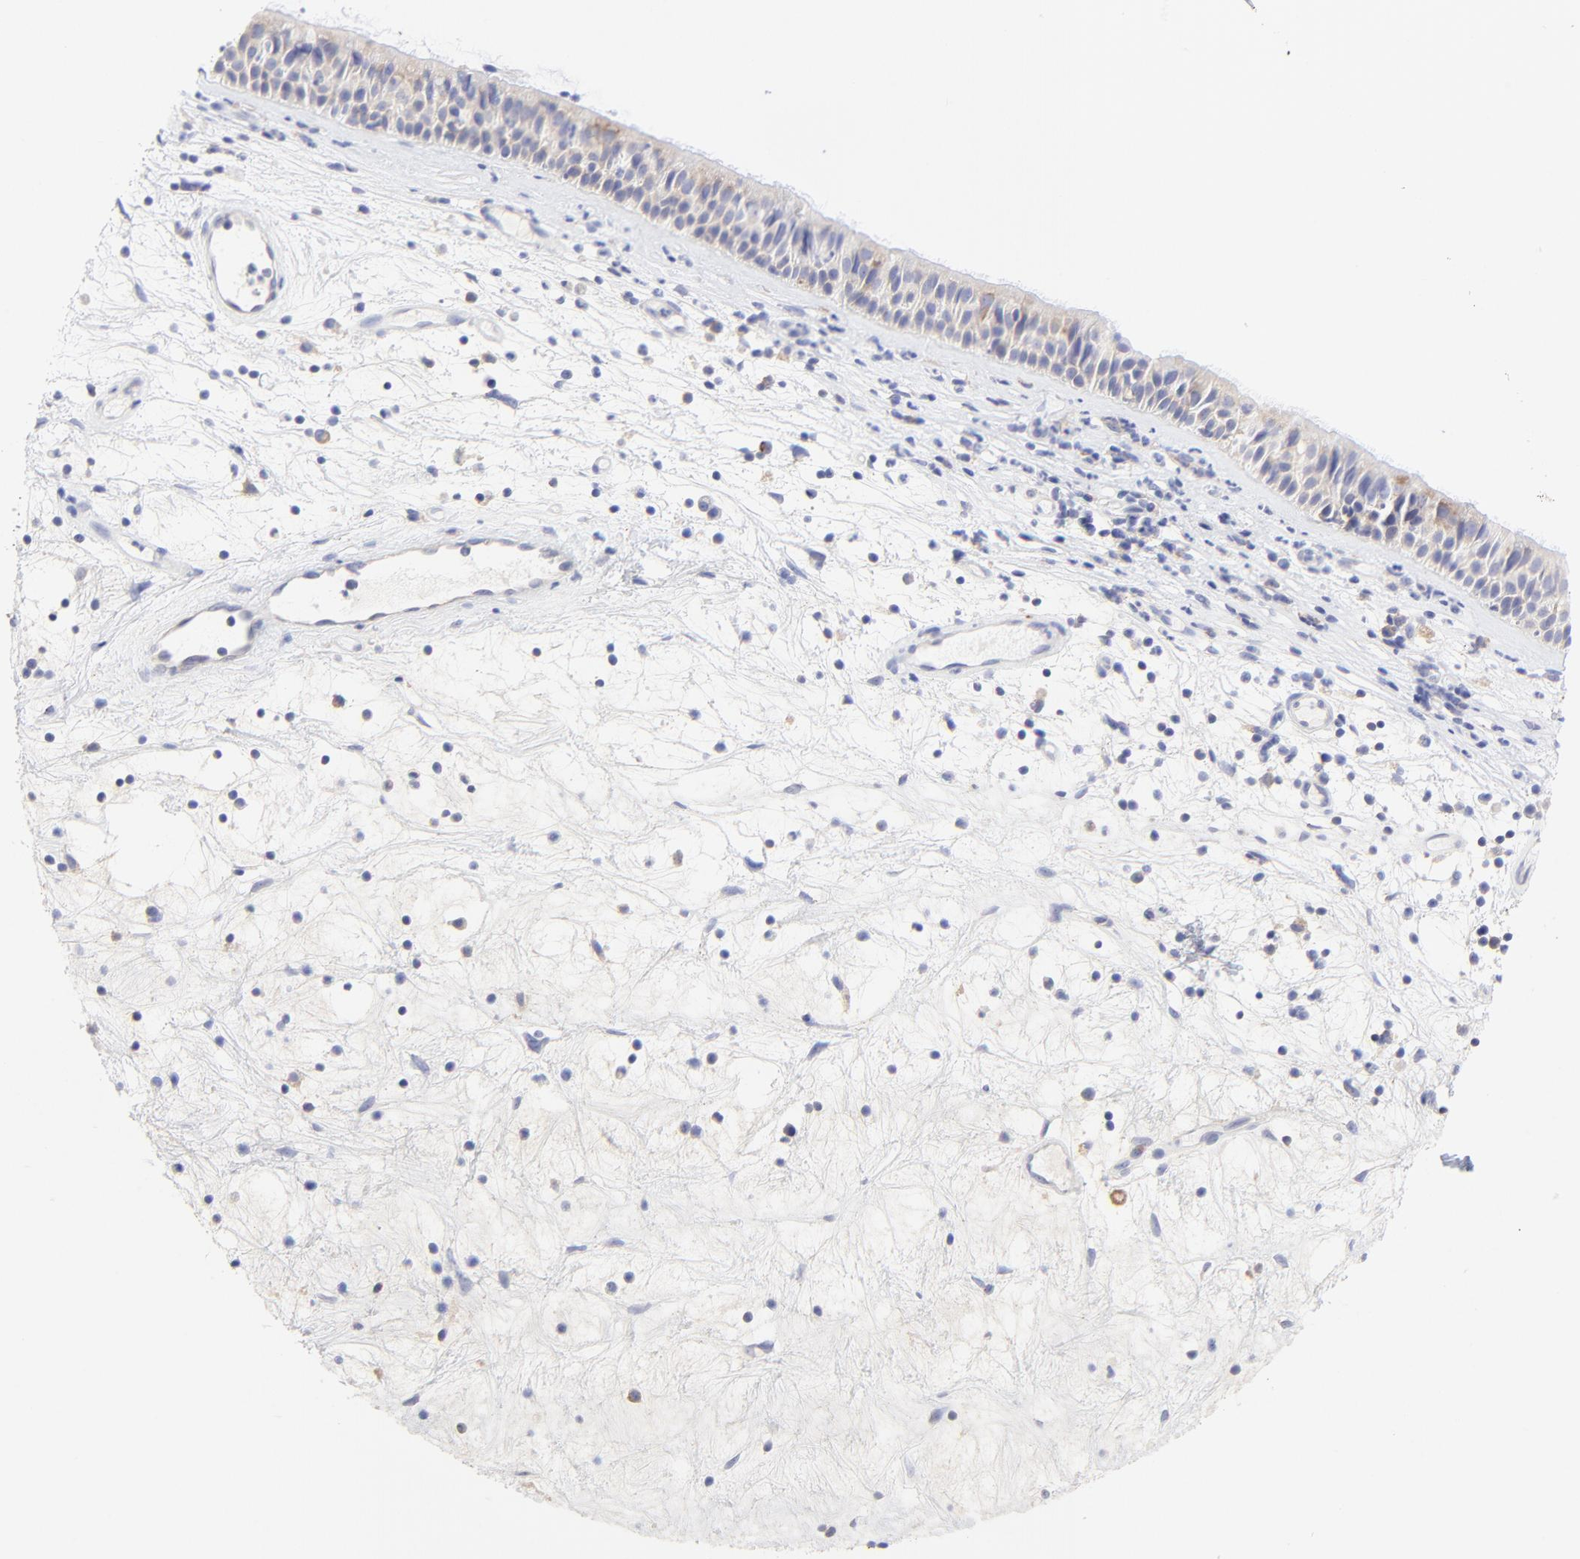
{"staining": {"intensity": "weak", "quantity": ">75%", "location": "cytoplasmic/membranous"}, "tissue": "nasopharynx", "cell_type": "Respiratory epithelial cells", "image_type": "normal", "snomed": [{"axis": "morphology", "description": "Normal tissue, NOS"}, {"axis": "topography", "description": "Nasopharynx"}], "caption": "Weak cytoplasmic/membranous positivity is seen in approximately >75% of respiratory epithelial cells in unremarkable nasopharynx.", "gene": "LHFPL1", "patient": {"sex": "female", "age": 78}}